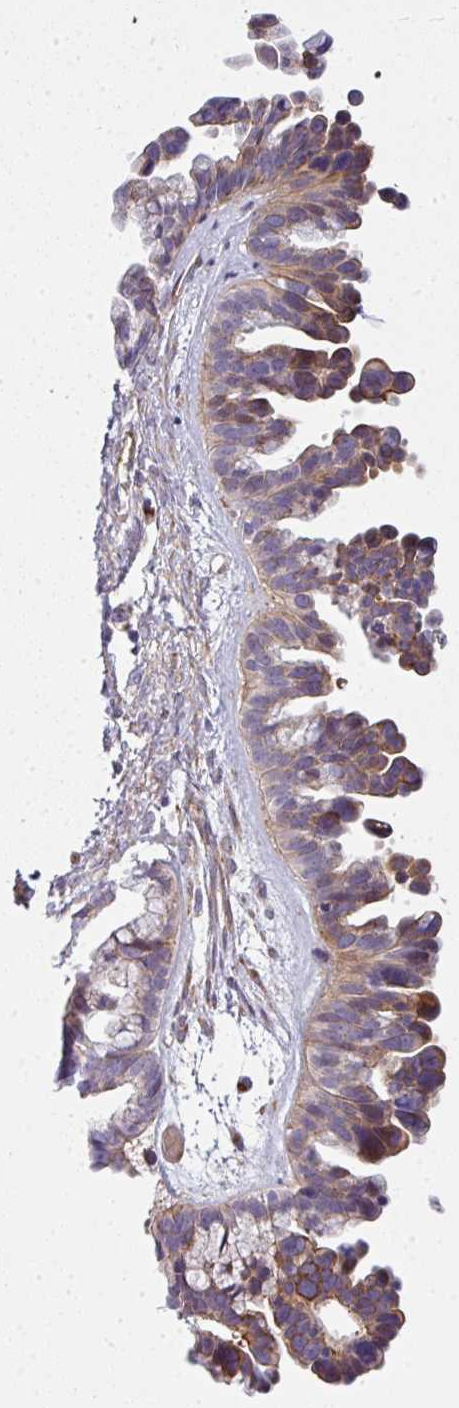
{"staining": {"intensity": "moderate", "quantity": "25%-75%", "location": "cytoplasmic/membranous"}, "tissue": "ovarian cancer", "cell_type": "Tumor cells", "image_type": "cancer", "snomed": [{"axis": "morphology", "description": "Cystadenocarcinoma, serous, NOS"}, {"axis": "topography", "description": "Ovary"}], "caption": "Serous cystadenocarcinoma (ovarian) stained with DAB (3,3'-diaminobenzidine) immunohistochemistry (IHC) shows medium levels of moderate cytoplasmic/membranous expression in about 25%-75% of tumor cells.", "gene": "COL8A1", "patient": {"sex": "female", "age": 56}}